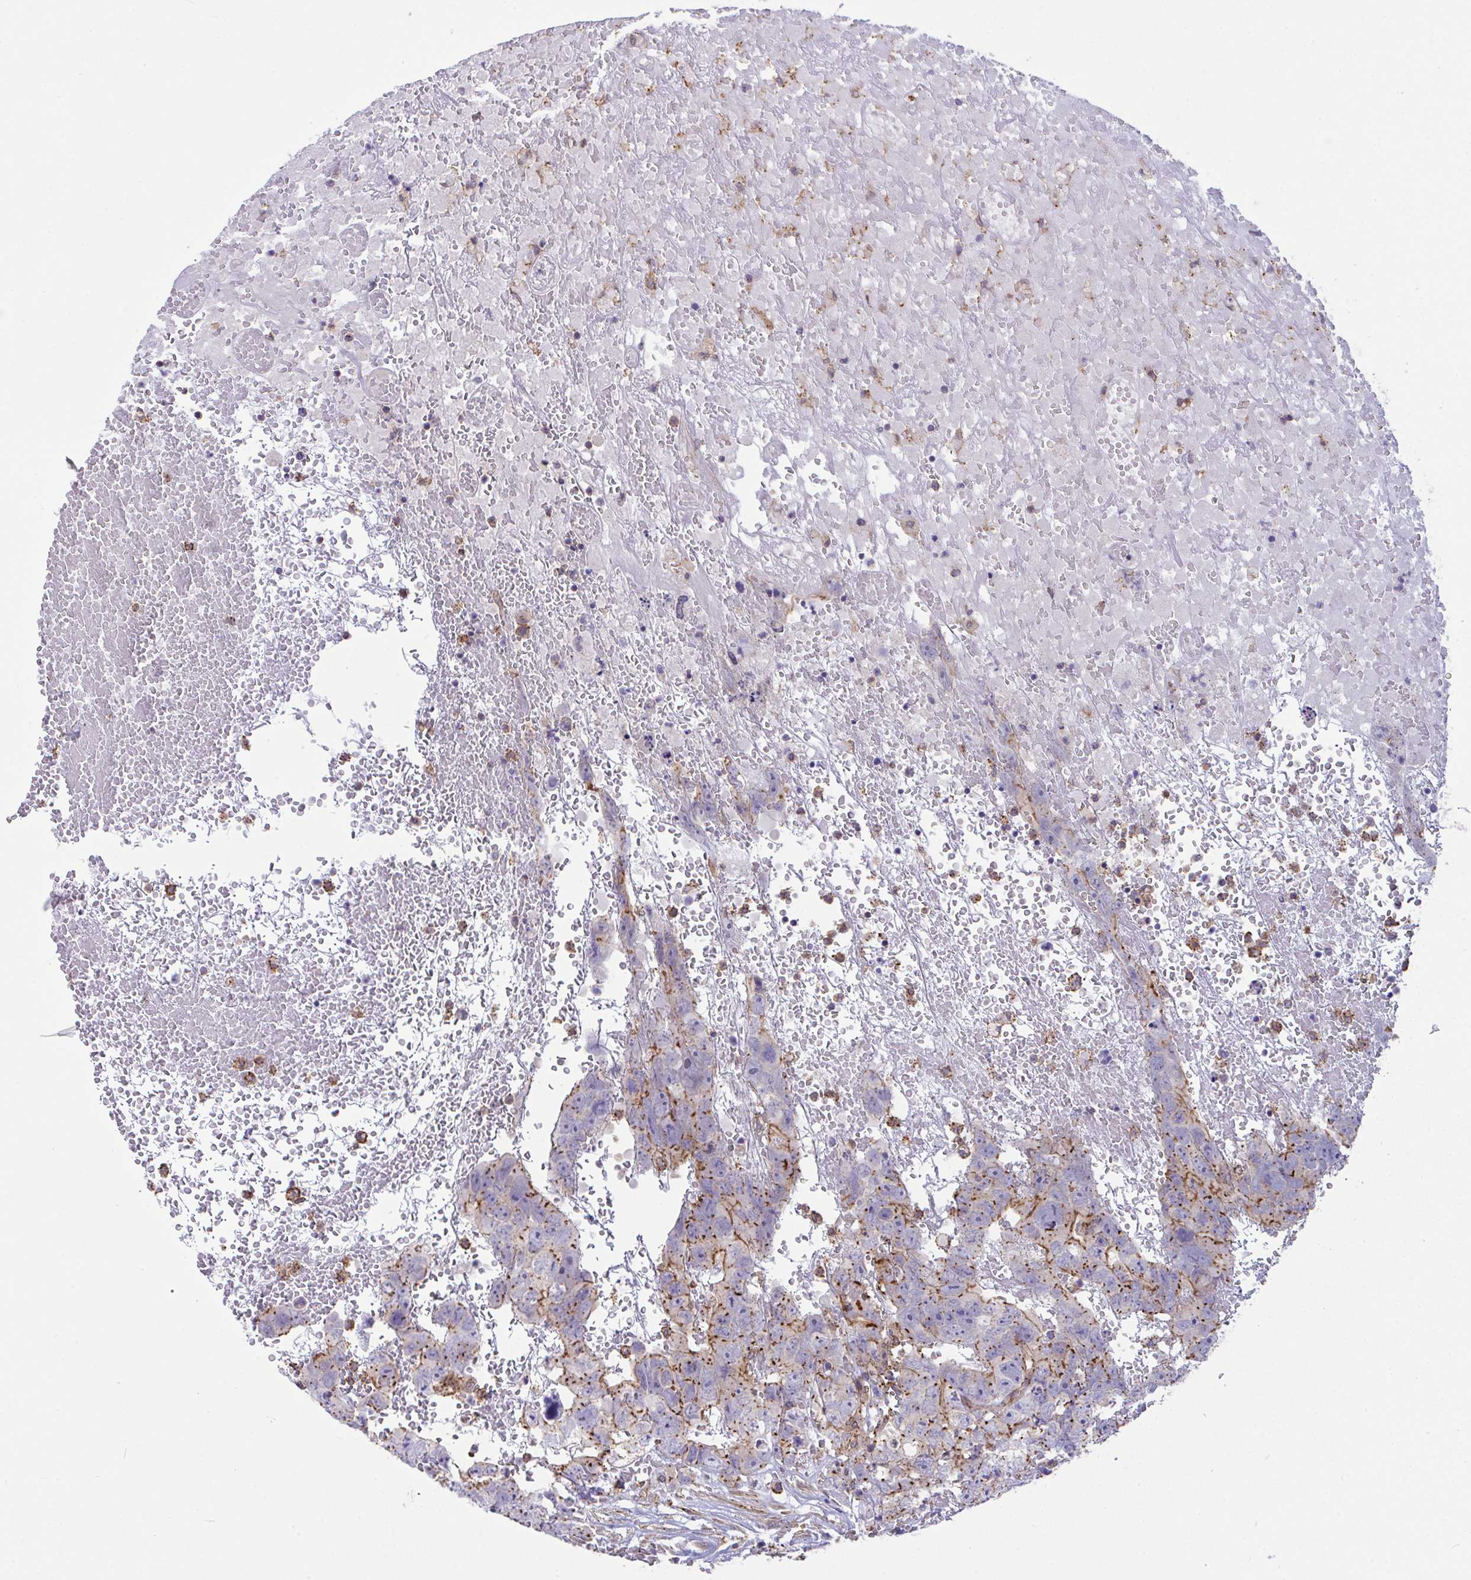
{"staining": {"intensity": "moderate", "quantity": "<25%", "location": "cytoplasmic/membranous"}, "tissue": "testis cancer", "cell_type": "Tumor cells", "image_type": "cancer", "snomed": [{"axis": "morphology", "description": "Carcinoma, Embryonal, NOS"}, {"axis": "topography", "description": "Testis"}], "caption": "Moderate cytoplasmic/membranous expression for a protein is identified in about <25% of tumor cells of testis embryonal carcinoma using immunohistochemistry (IHC).", "gene": "ZBED3", "patient": {"sex": "male", "age": 45}}